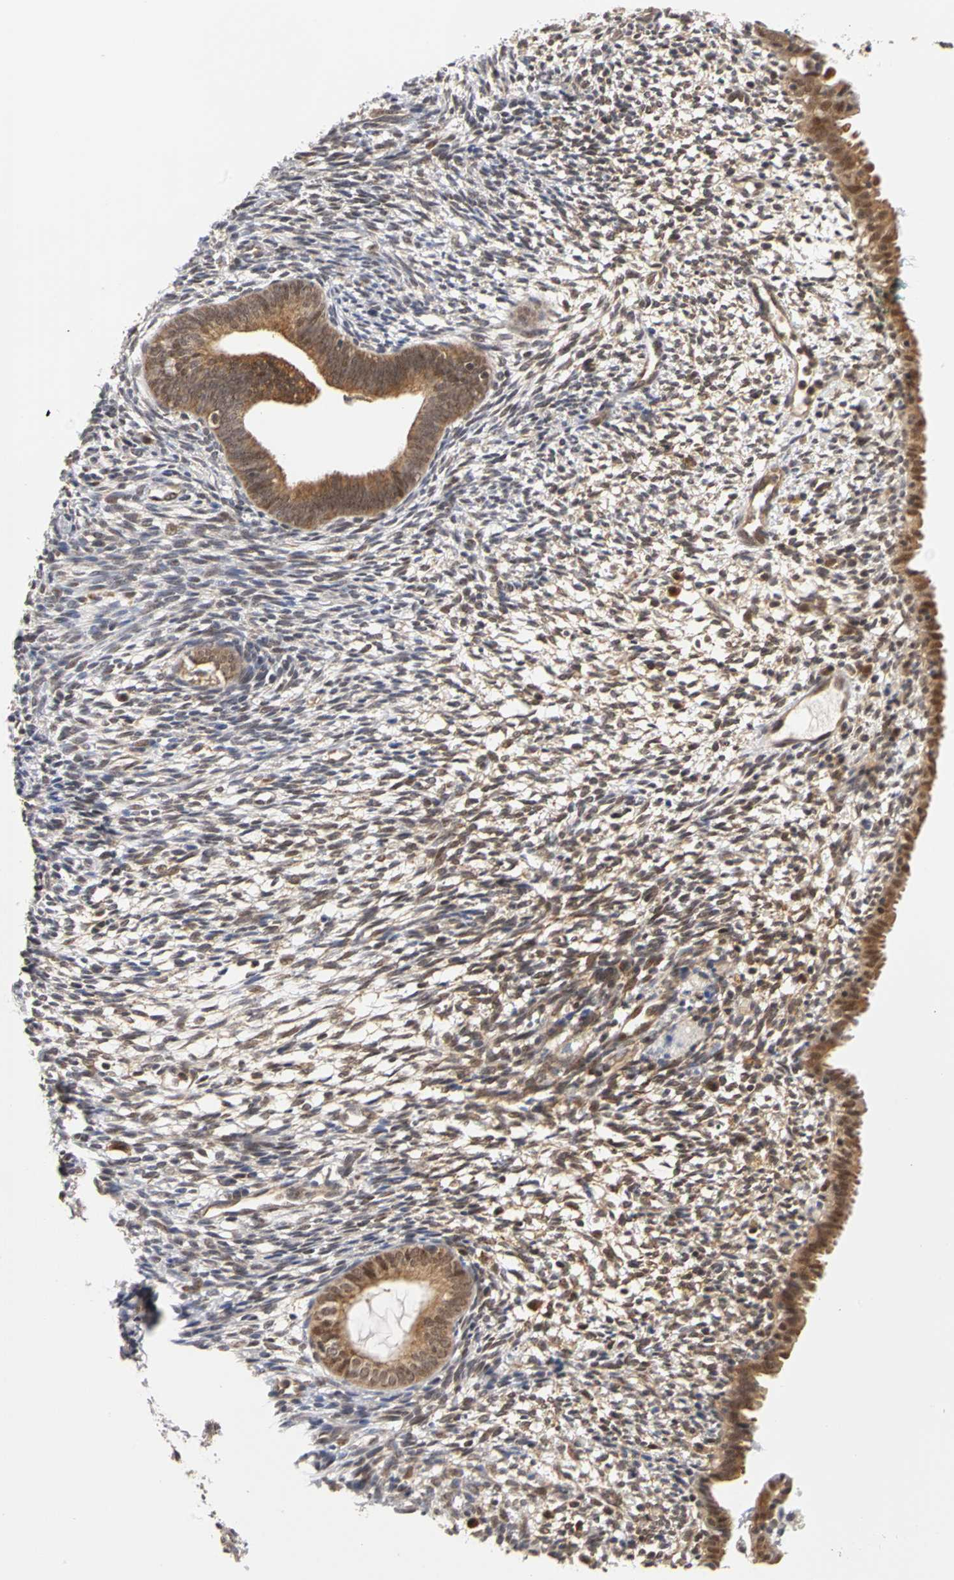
{"staining": {"intensity": "moderate", "quantity": "25%-75%", "location": "cytoplasmic/membranous,nuclear"}, "tissue": "endometrium", "cell_type": "Cells in endometrial stroma", "image_type": "normal", "snomed": [{"axis": "morphology", "description": "Normal tissue, NOS"}, {"axis": "morphology", "description": "Atrophy, NOS"}, {"axis": "topography", "description": "Uterus"}, {"axis": "topography", "description": "Endometrium"}], "caption": "The image reveals immunohistochemical staining of normal endometrium. There is moderate cytoplasmic/membranous,nuclear positivity is present in about 25%-75% of cells in endometrial stroma.", "gene": "UBE2M", "patient": {"sex": "female", "age": 68}}